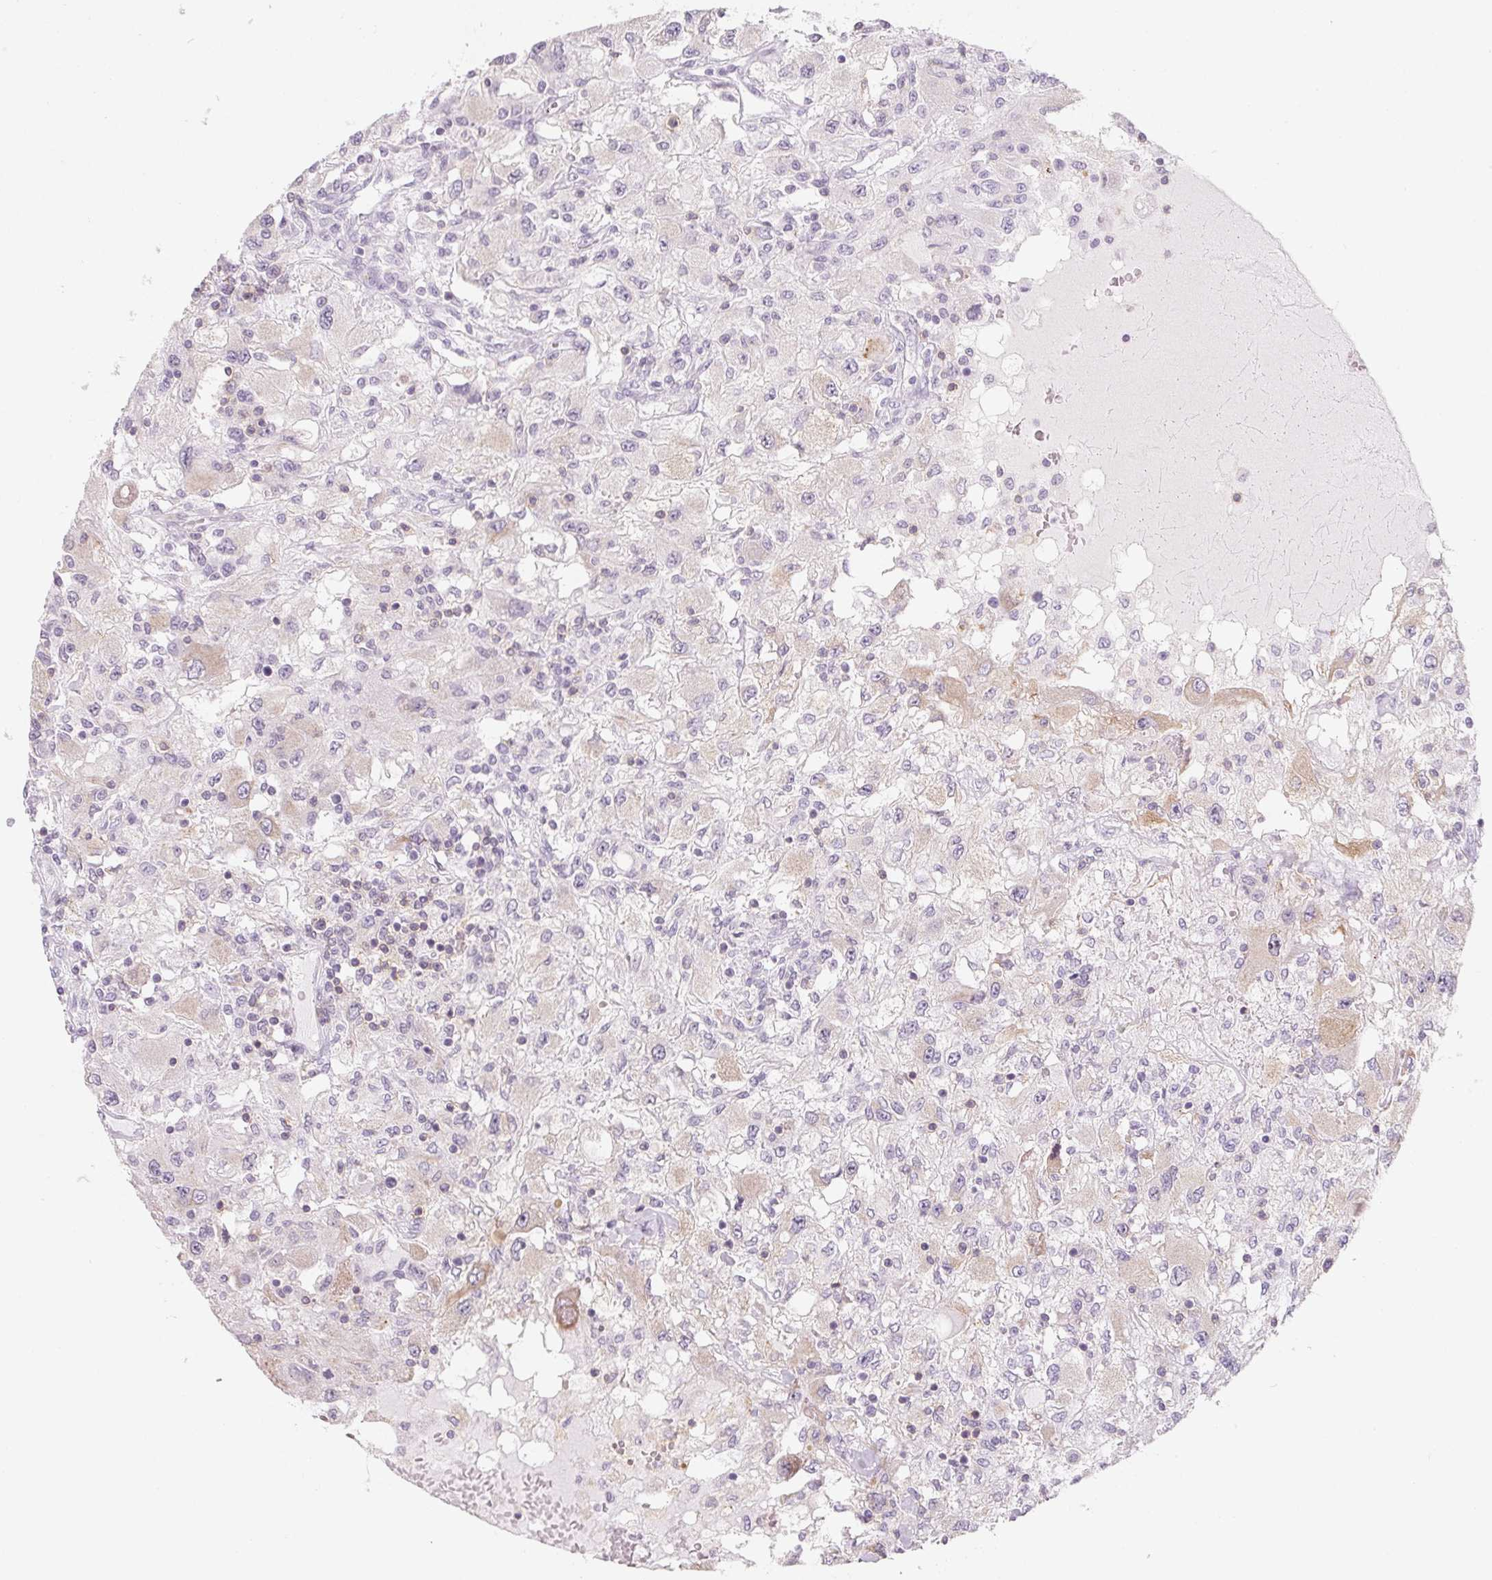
{"staining": {"intensity": "negative", "quantity": "none", "location": "none"}, "tissue": "renal cancer", "cell_type": "Tumor cells", "image_type": "cancer", "snomed": [{"axis": "morphology", "description": "Adenocarcinoma, NOS"}, {"axis": "topography", "description": "Kidney"}], "caption": "High power microscopy micrograph of an IHC image of renal adenocarcinoma, revealing no significant expression in tumor cells.", "gene": "CD69", "patient": {"sex": "female", "age": 67}}